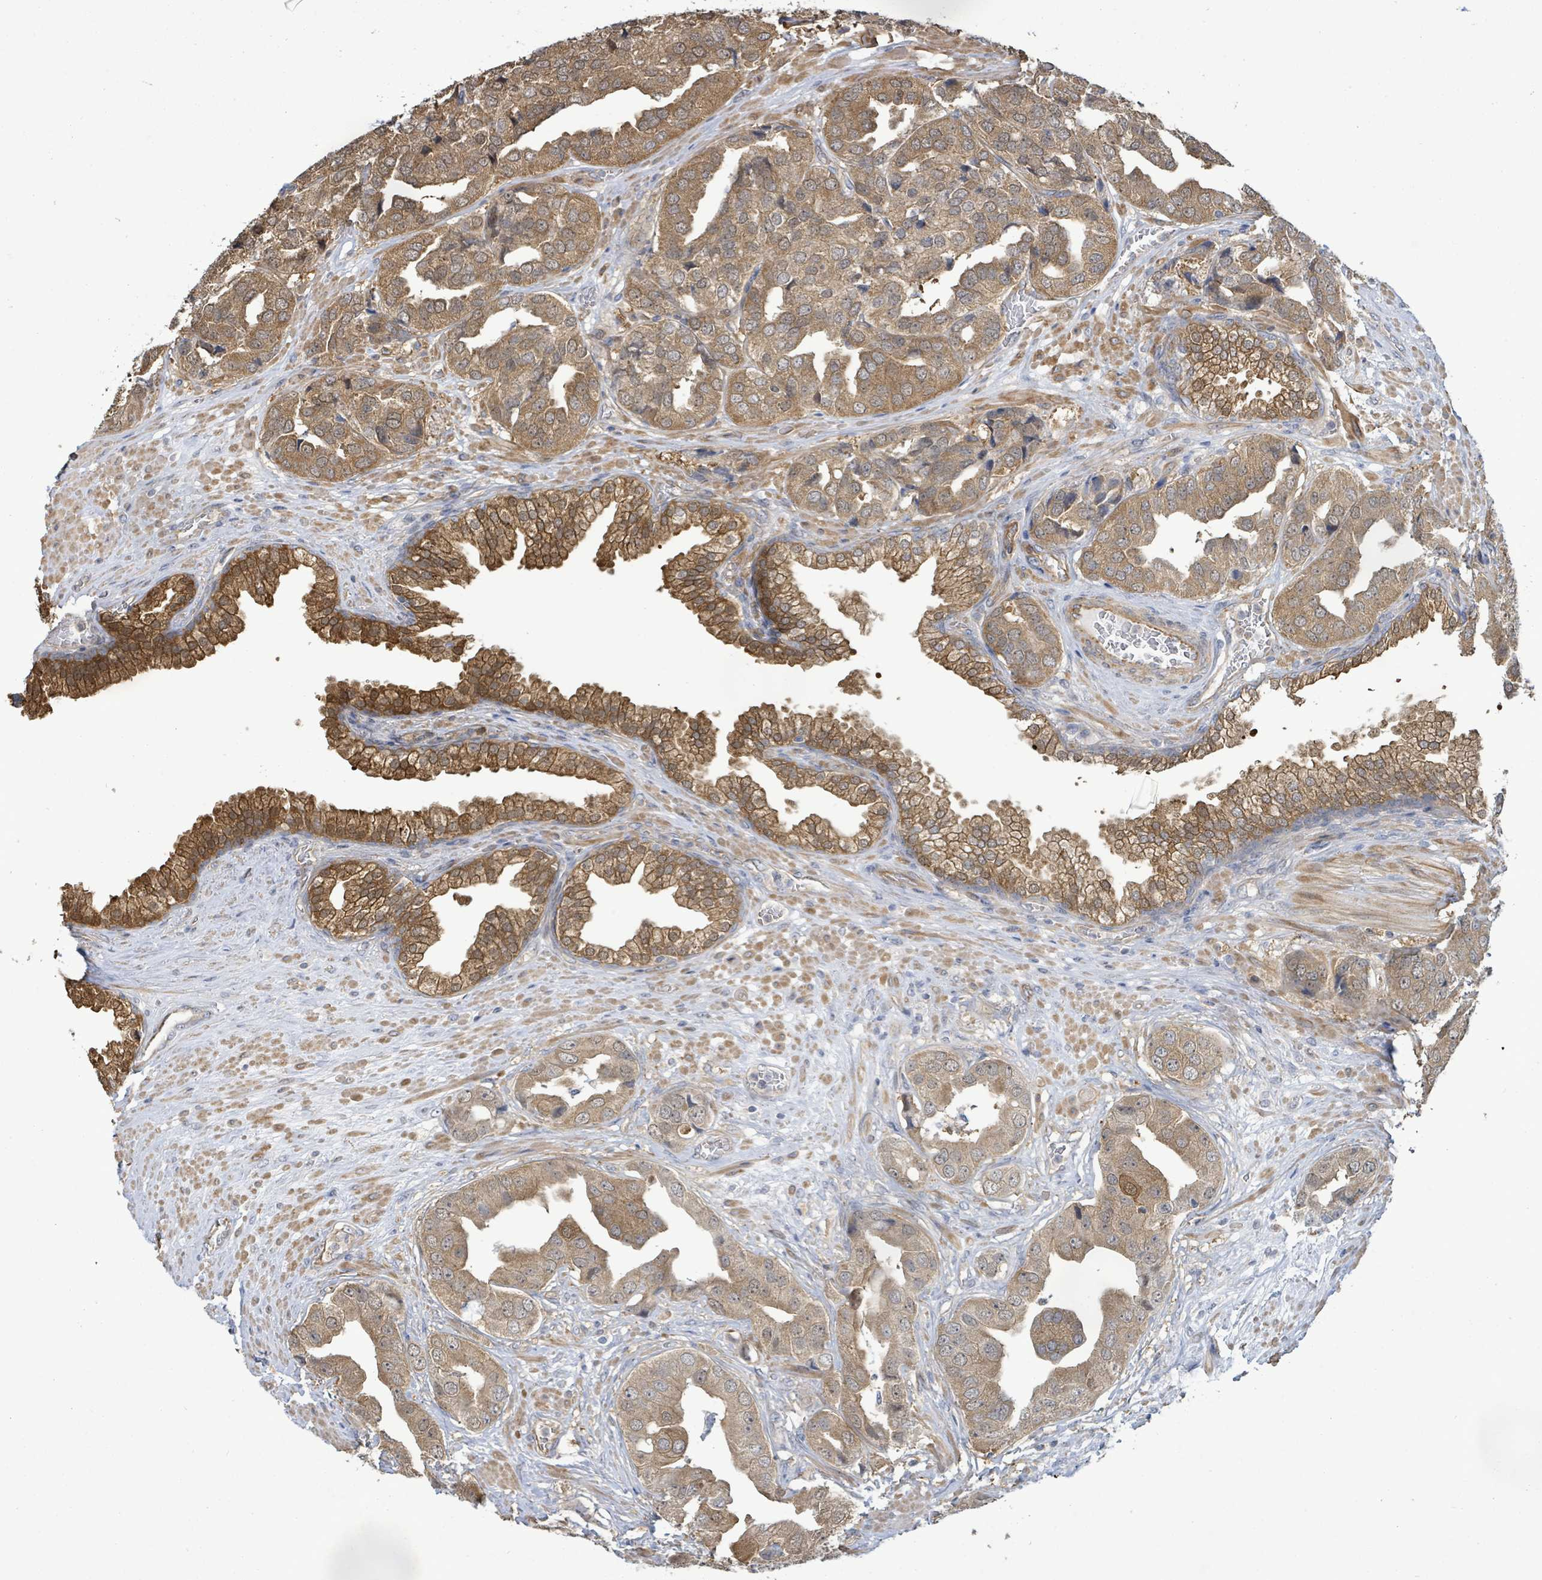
{"staining": {"intensity": "moderate", "quantity": ">75%", "location": "cytoplasmic/membranous"}, "tissue": "prostate cancer", "cell_type": "Tumor cells", "image_type": "cancer", "snomed": [{"axis": "morphology", "description": "Adenocarcinoma, High grade"}, {"axis": "topography", "description": "Prostate"}], "caption": "Tumor cells reveal medium levels of moderate cytoplasmic/membranous staining in approximately >75% of cells in human prostate cancer. (DAB = brown stain, brightfield microscopy at high magnification).", "gene": "KBTBD11", "patient": {"sex": "male", "age": 63}}